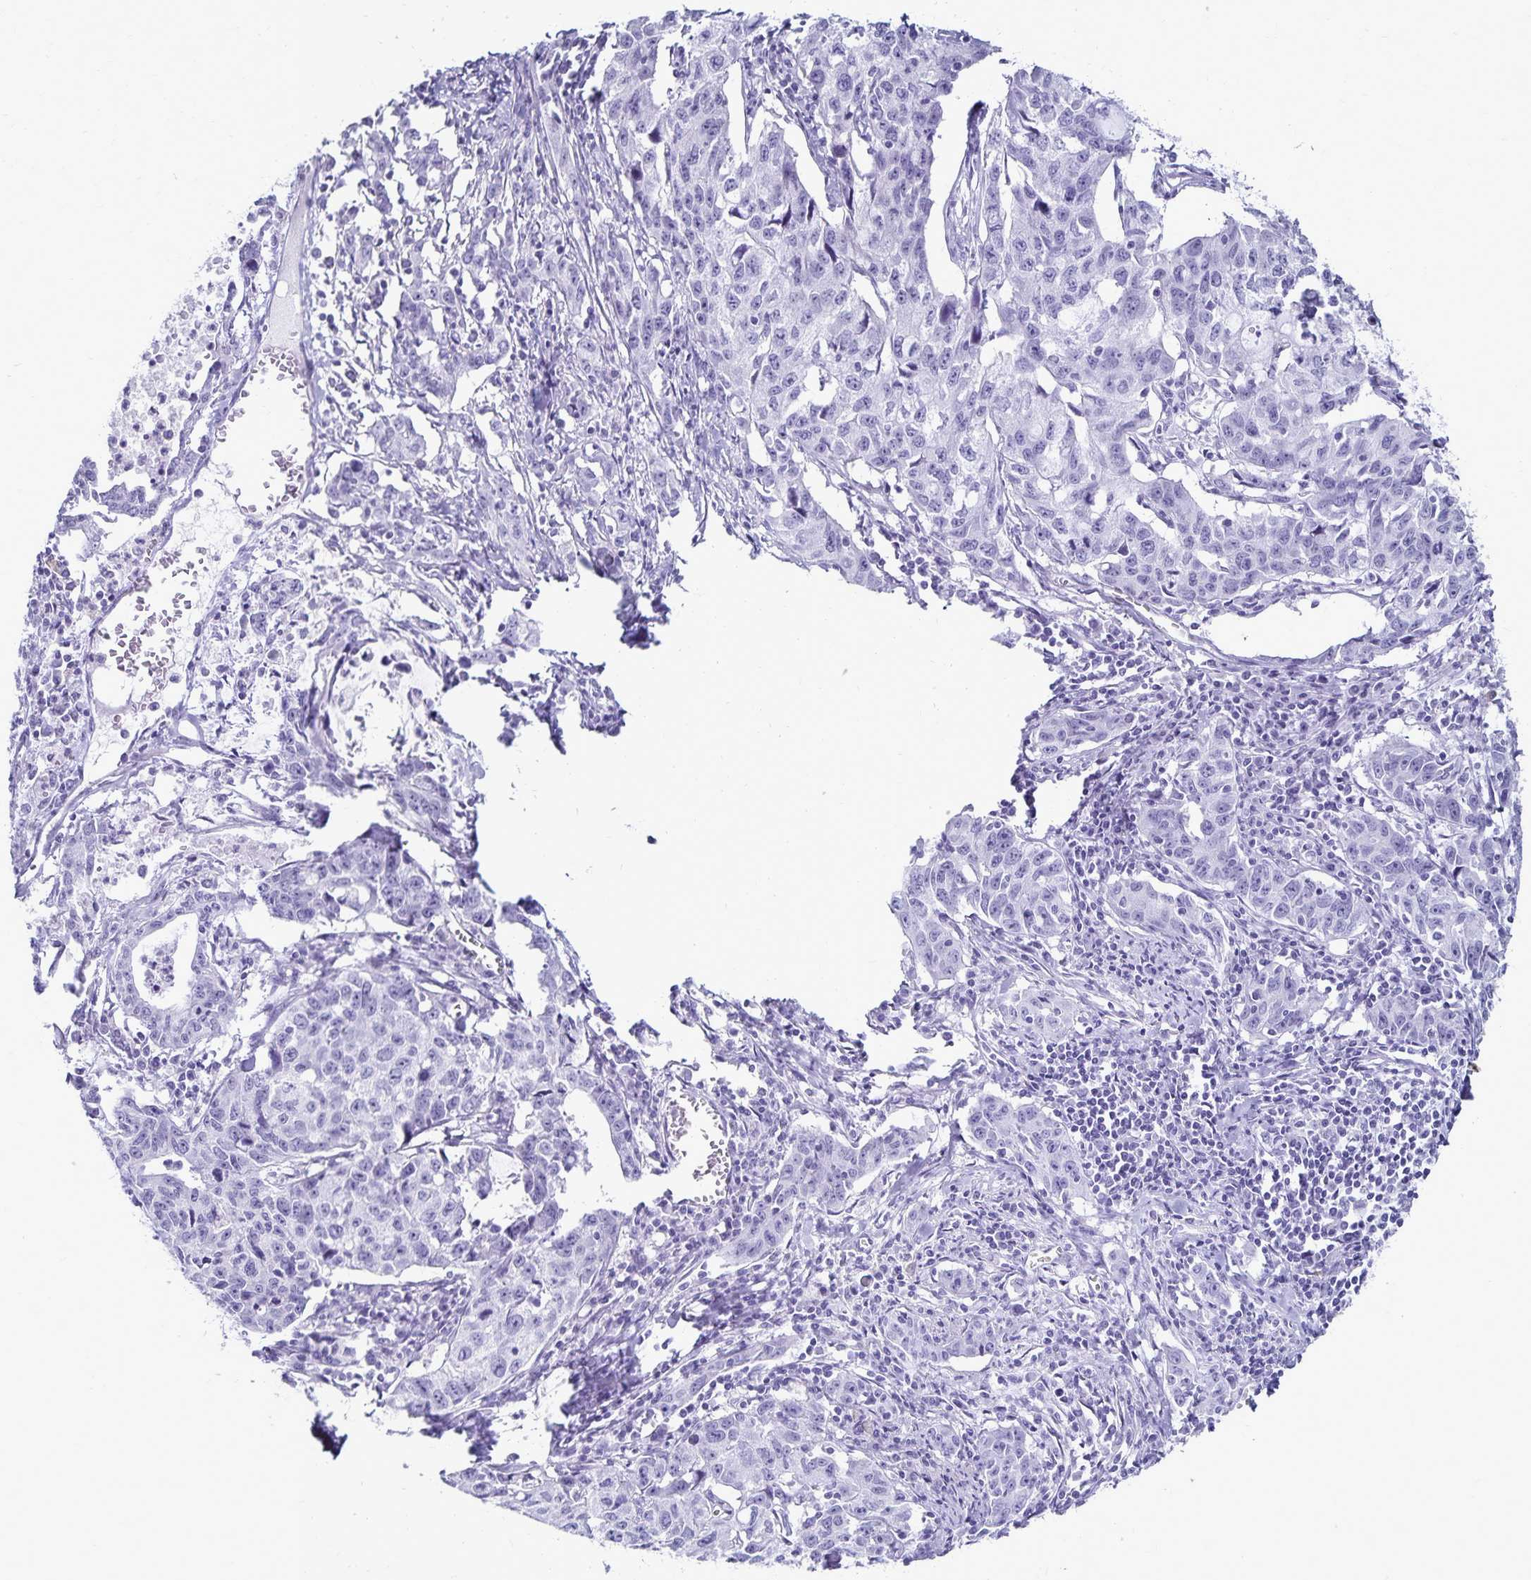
{"staining": {"intensity": "negative", "quantity": "none", "location": "none"}, "tissue": "cervical cancer", "cell_type": "Tumor cells", "image_type": "cancer", "snomed": [{"axis": "morphology", "description": "Squamous cell carcinoma, NOS"}, {"axis": "topography", "description": "Cervix"}], "caption": "The immunohistochemistry photomicrograph has no significant expression in tumor cells of cervical cancer (squamous cell carcinoma) tissue.", "gene": "GIP", "patient": {"sex": "female", "age": 28}}